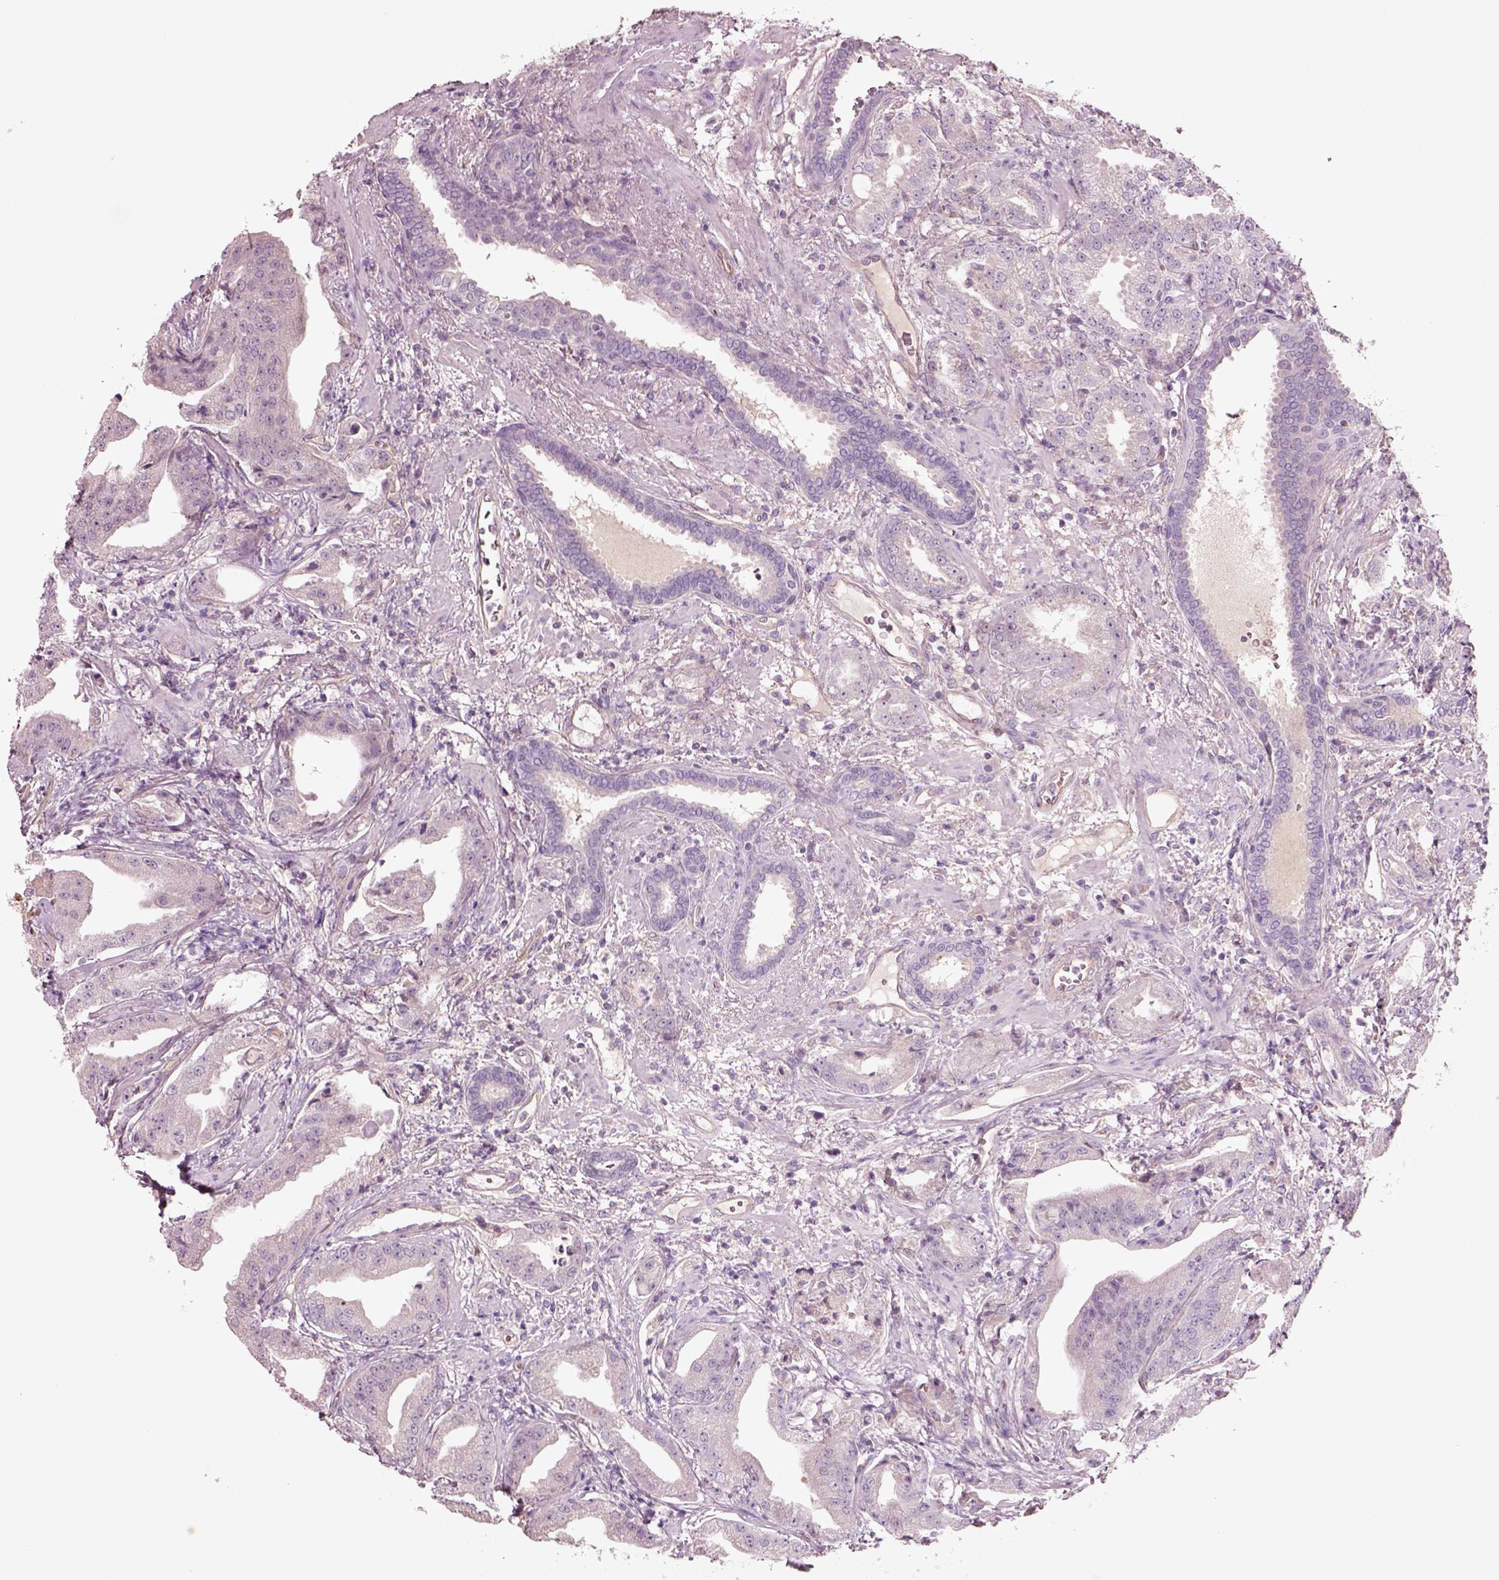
{"staining": {"intensity": "negative", "quantity": "none", "location": "none"}, "tissue": "prostate cancer", "cell_type": "Tumor cells", "image_type": "cancer", "snomed": [{"axis": "morphology", "description": "Adenocarcinoma, Low grade"}, {"axis": "topography", "description": "Prostate"}], "caption": "This photomicrograph is of low-grade adenocarcinoma (prostate) stained with IHC to label a protein in brown with the nuclei are counter-stained blue. There is no staining in tumor cells. Brightfield microscopy of IHC stained with DAB (brown) and hematoxylin (blue), captured at high magnification.", "gene": "DUOXA2", "patient": {"sex": "male", "age": 62}}